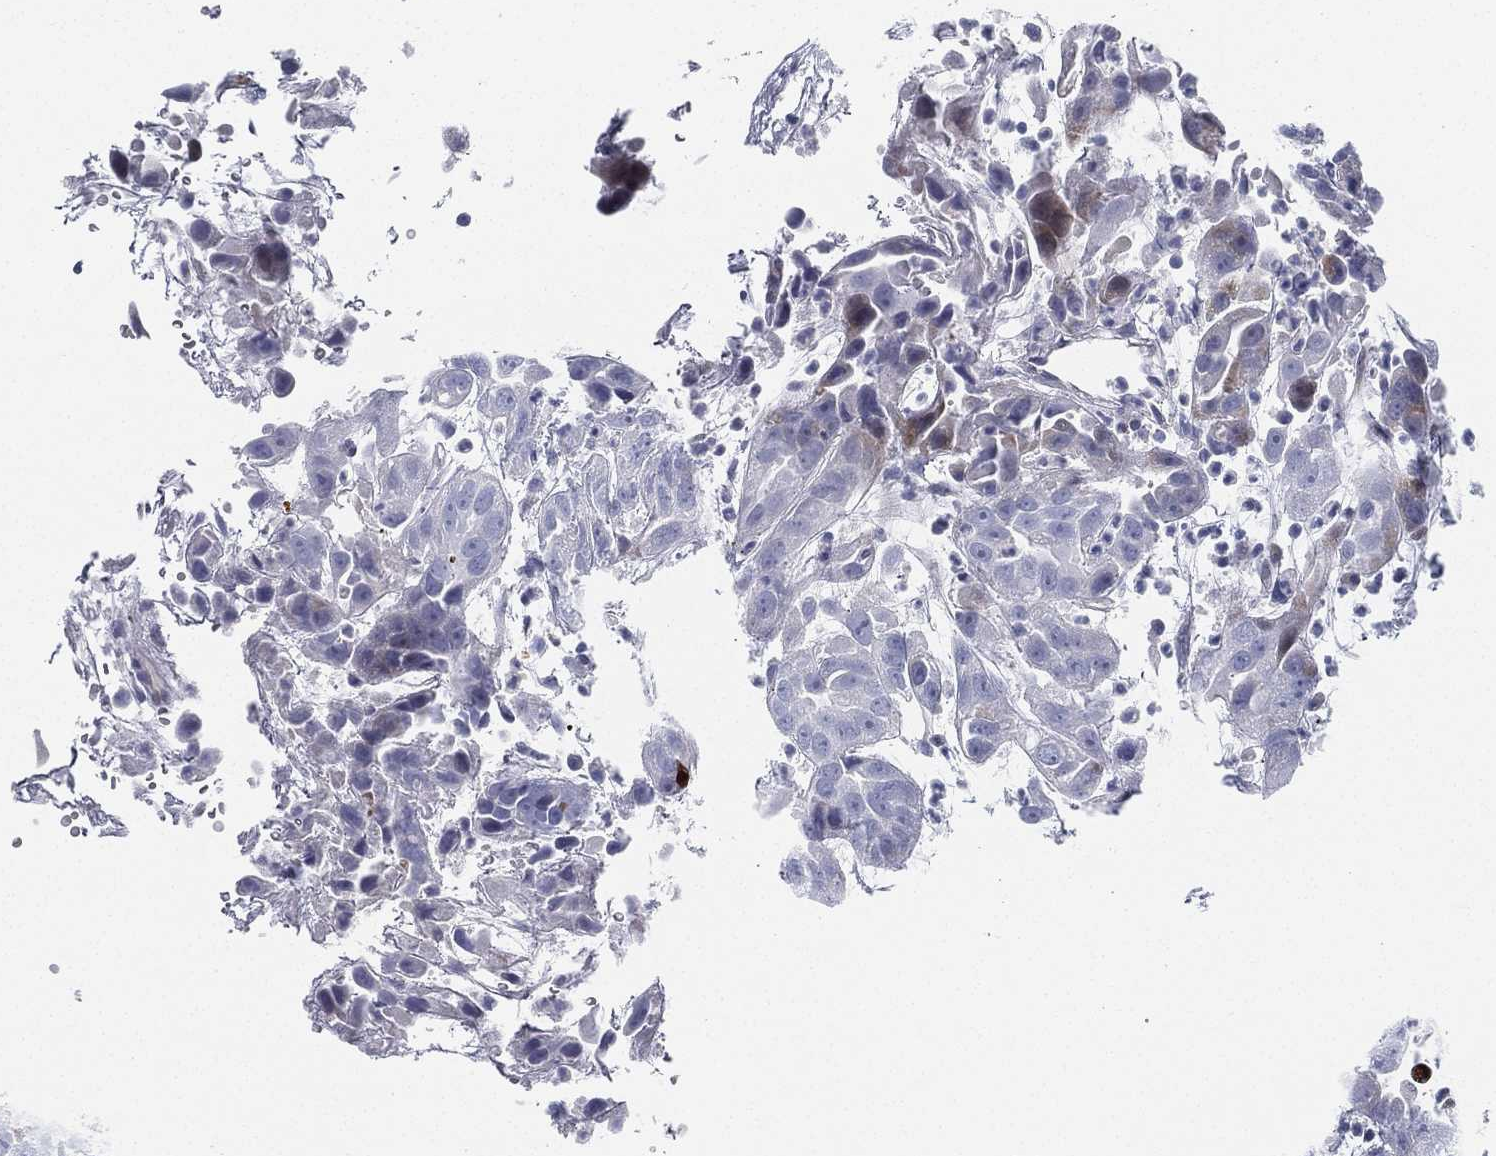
{"staining": {"intensity": "negative", "quantity": "none", "location": "none"}, "tissue": "urothelial cancer", "cell_type": "Tumor cells", "image_type": "cancer", "snomed": [{"axis": "morphology", "description": "Urothelial carcinoma, High grade"}, {"axis": "topography", "description": "Urinary bladder"}], "caption": "Human urothelial carcinoma (high-grade) stained for a protein using immunohistochemistry (IHC) demonstrates no positivity in tumor cells.", "gene": "SPPL2C", "patient": {"sex": "female", "age": 41}}